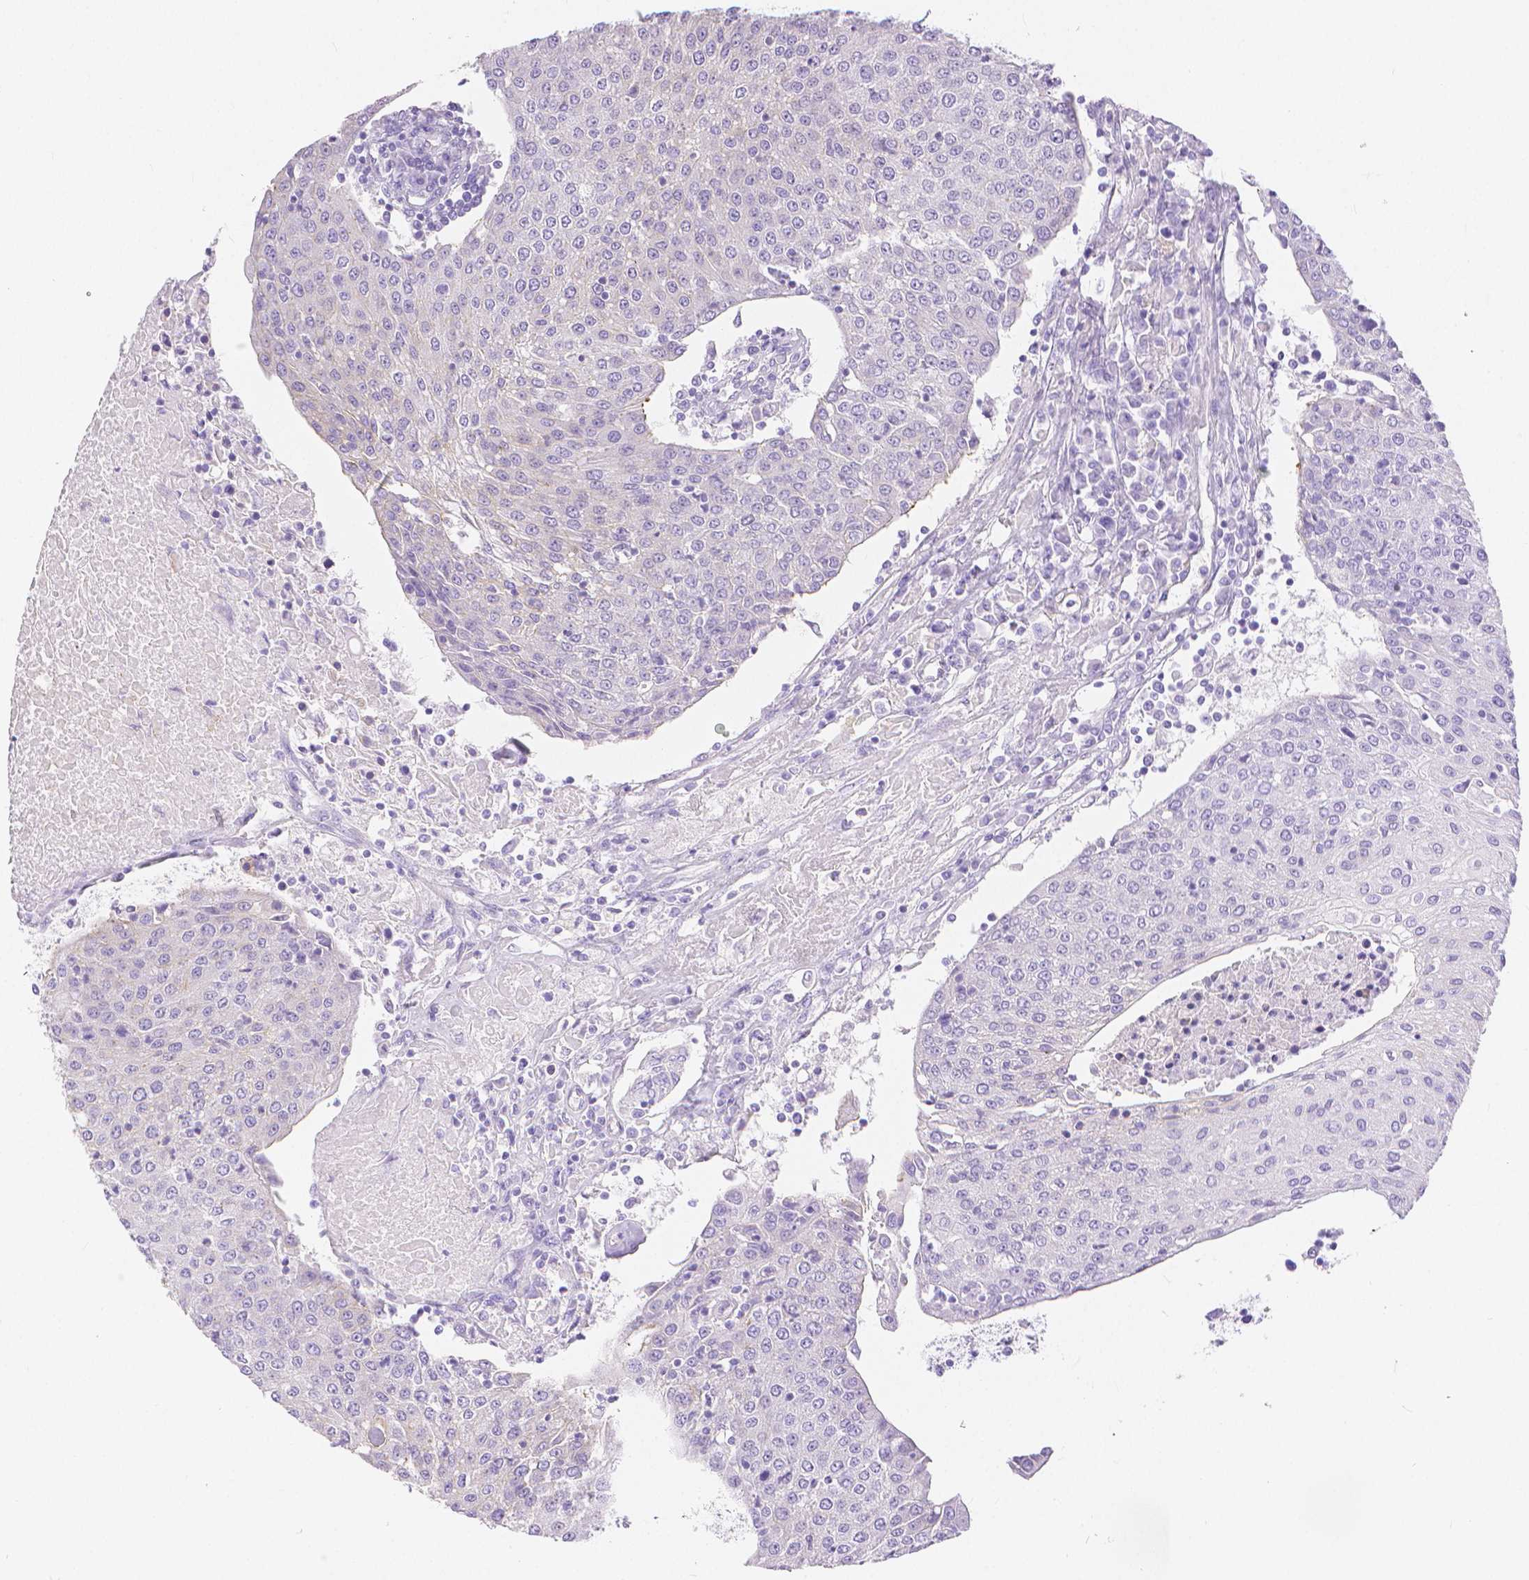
{"staining": {"intensity": "negative", "quantity": "none", "location": "none"}, "tissue": "urothelial cancer", "cell_type": "Tumor cells", "image_type": "cancer", "snomed": [{"axis": "morphology", "description": "Urothelial carcinoma, High grade"}, {"axis": "topography", "description": "Urinary bladder"}], "caption": "The IHC histopathology image has no significant staining in tumor cells of high-grade urothelial carcinoma tissue. (Stains: DAB IHC with hematoxylin counter stain, Microscopy: brightfield microscopy at high magnification).", "gene": "SLC27A5", "patient": {"sex": "female", "age": 85}}